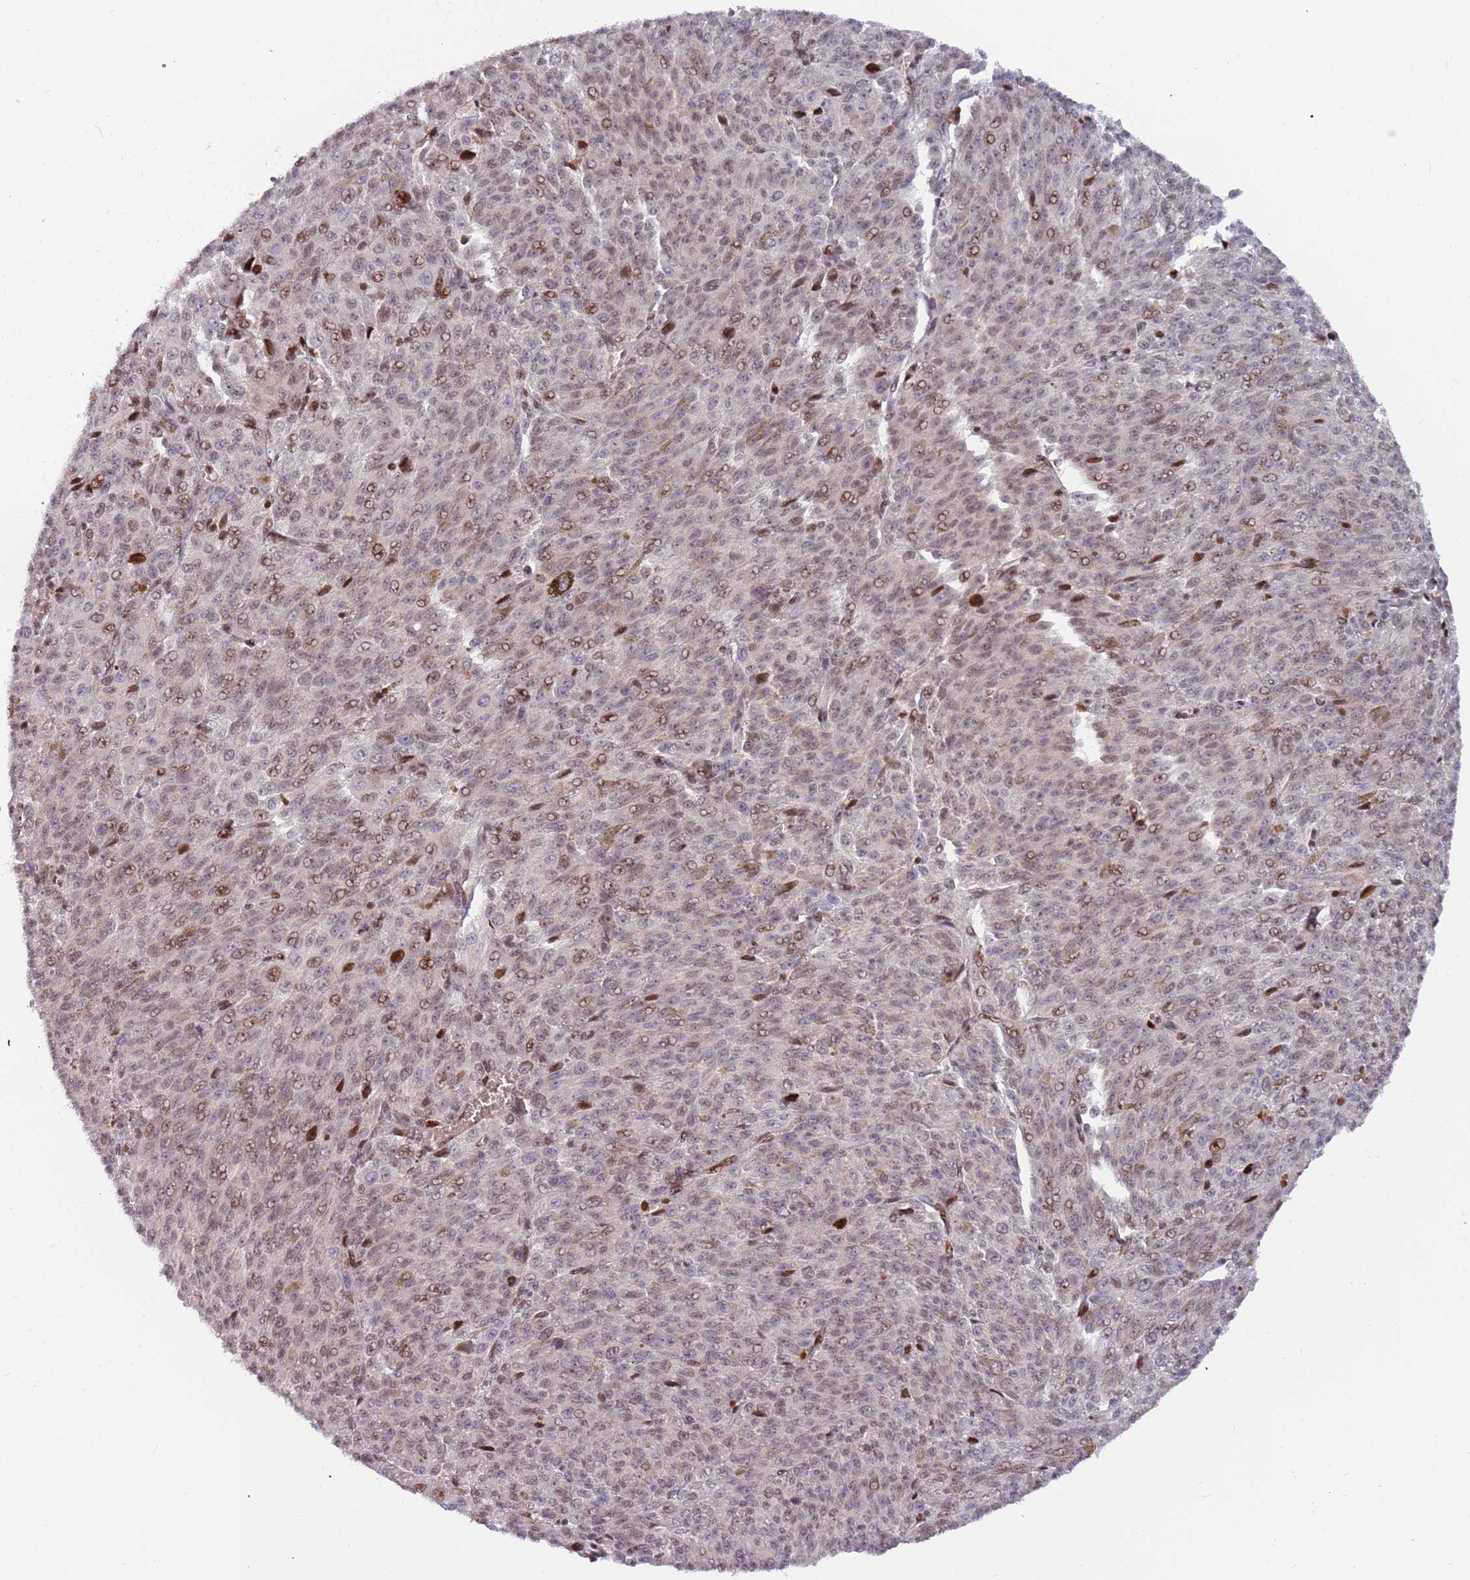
{"staining": {"intensity": "moderate", "quantity": "25%-75%", "location": "nuclear"}, "tissue": "melanoma", "cell_type": "Tumor cells", "image_type": "cancer", "snomed": [{"axis": "morphology", "description": "Malignant melanoma, NOS"}, {"axis": "topography", "description": "Skin"}], "caption": "Protein expression analysis of human melanoma reveals moderate nuclear staining in about 25%-75% of tumor cells. (brown staining indicates protein expression, while blue staining denotes nuclei).", "gene": "ARHGEF5", "patient": {"sex": "female", "age": 52}}